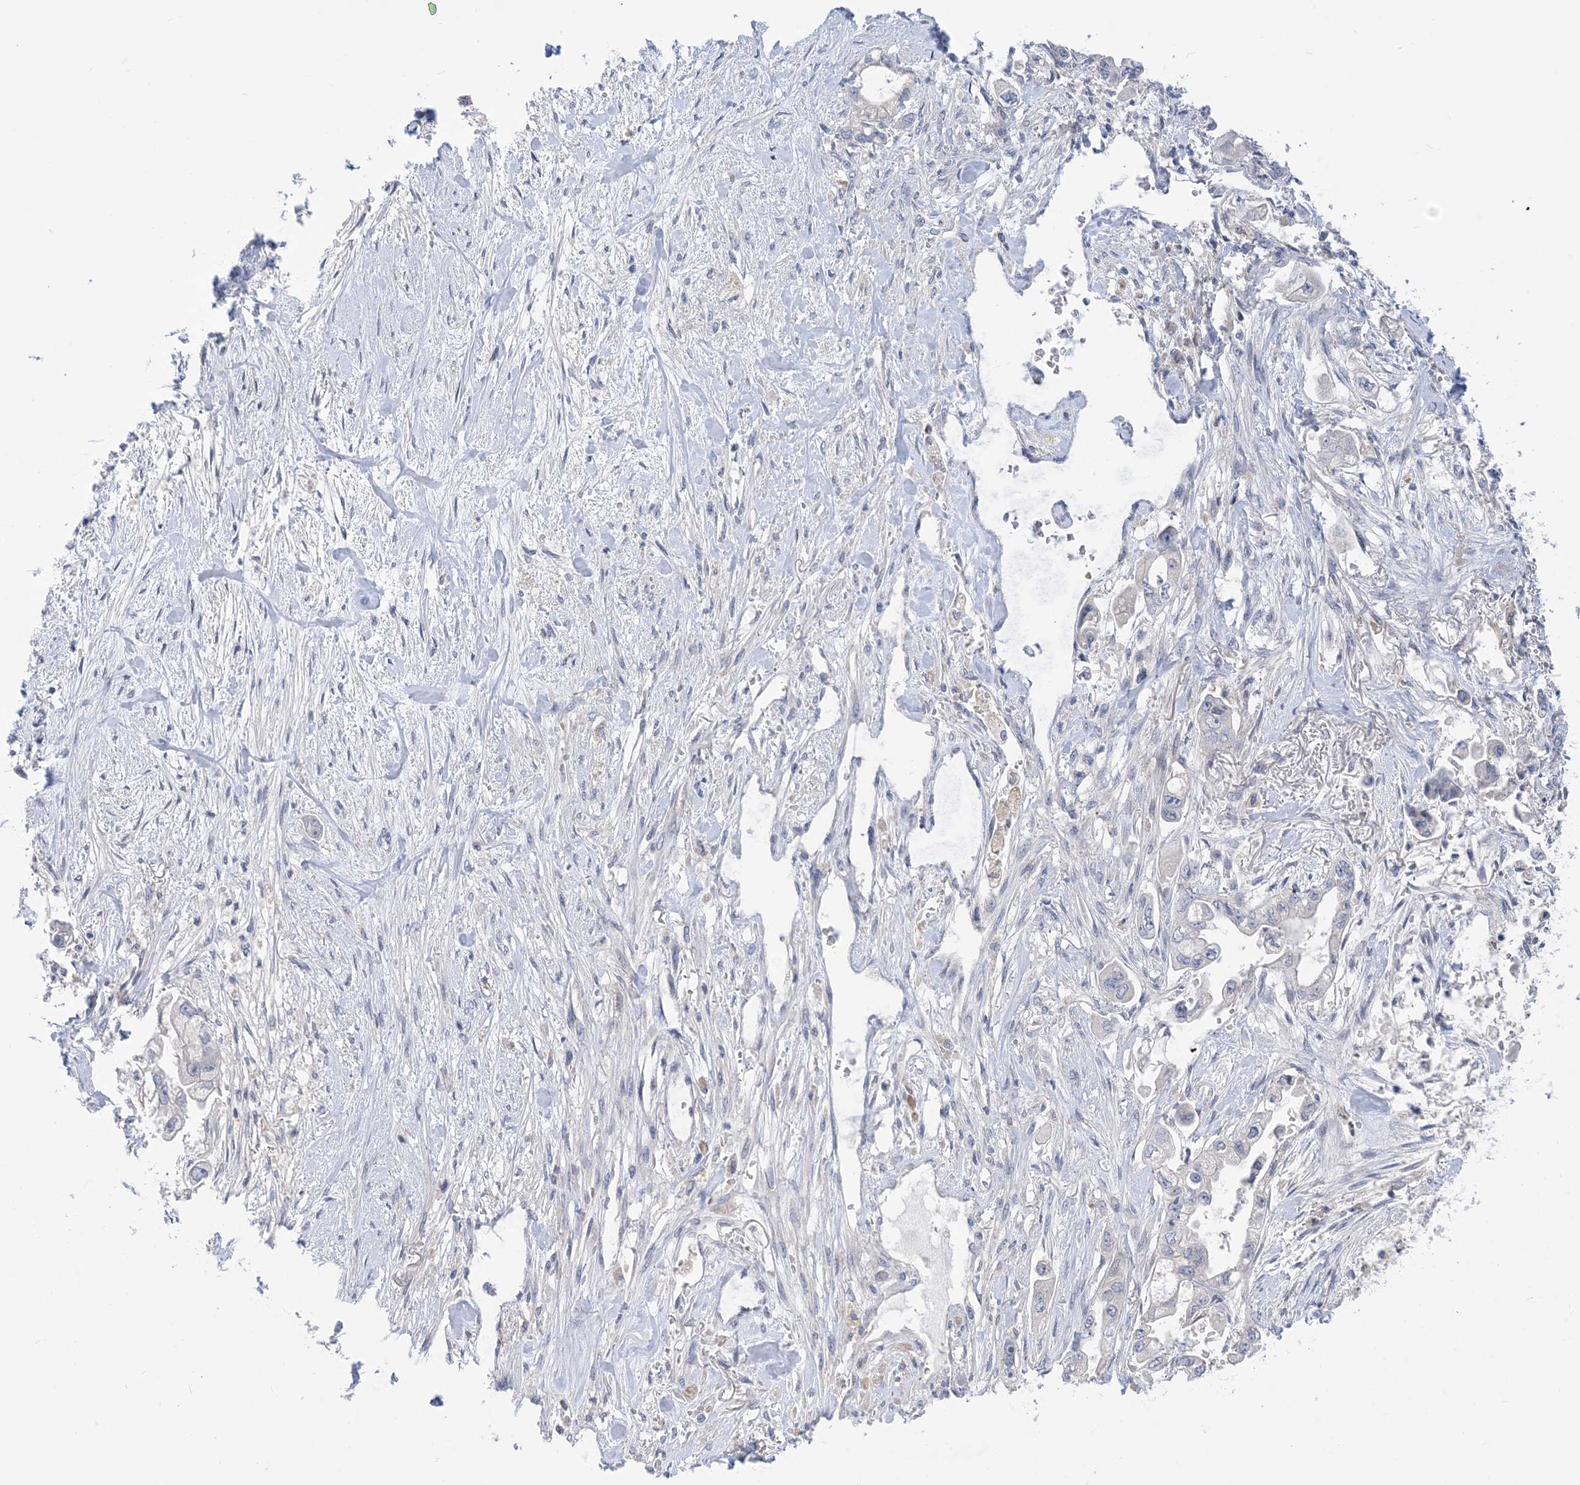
{"staining": {"intensity": "negative", "quantity": "none", "location": "none"}, "tissue": "stomach cancer", "cell_type": "Tumor cells", "image_type": "cancer", "snomed": [{"axis": "morphology", "description": "Adenocarcinoma, NOS"}, {"axis": "topography", "description": "Stomach"}], "caption": "There is no significant staining in tumor cells of stomach cancer (adenocarcinoma). (Brightfield microscopy of DAB (3,3'-diaminobenzidine) immunohistochemistry at high magnification).", "gene": "TTYH1", "patient": {"sex": "male", "age": 62}}